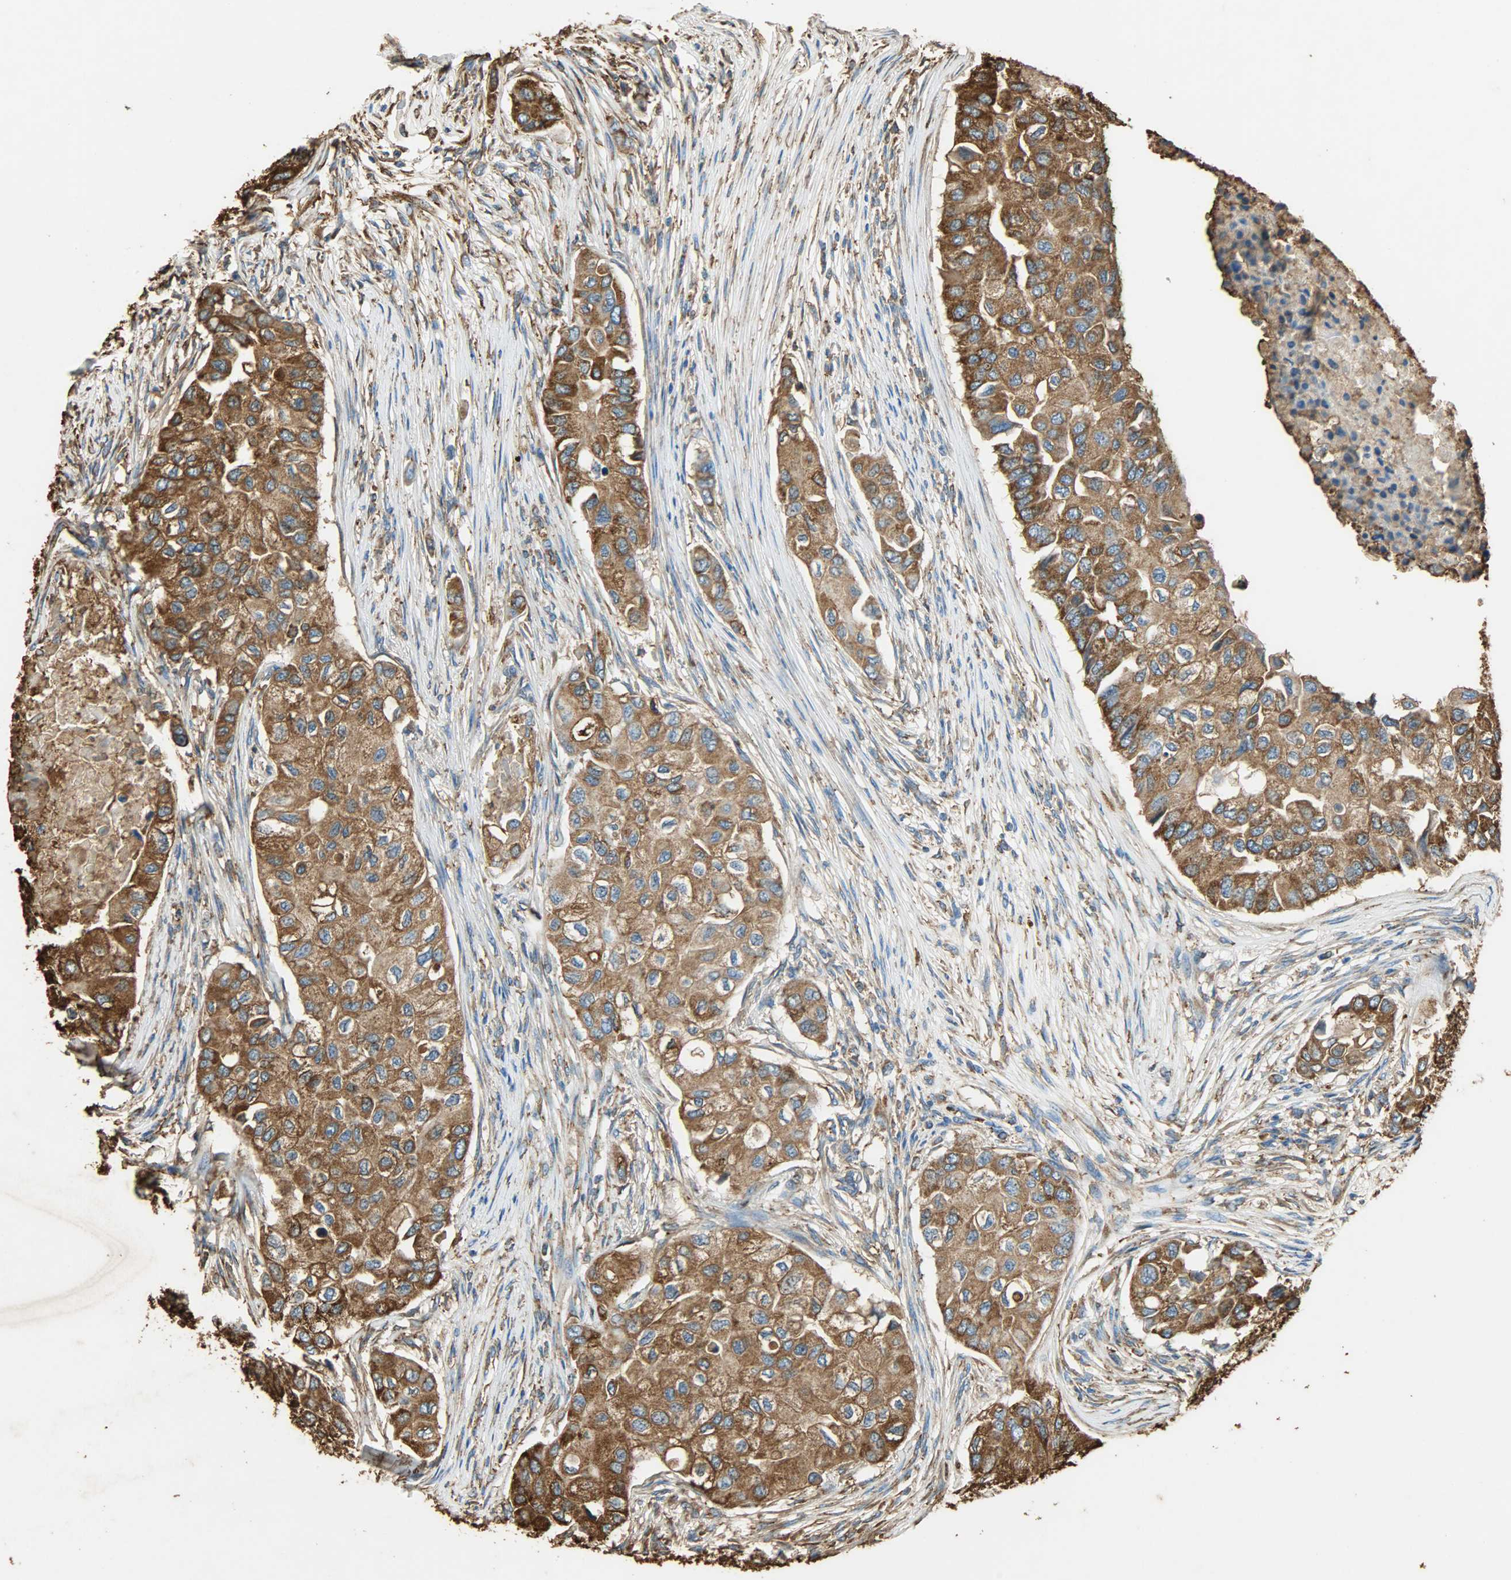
{"staining": {"intensity": "strong", "quantity": ">75%", "location": "cytoplasmic/membranous"}, "tissue": "breast cancer", "cell_type": "Tumor cells", "image_type": "cancer", "snomed": [{"axis": "morphology", "description": "Normal tissue, NOS"}, {"axis": "morphology", "description": "Duct carcinoma"}, {"axis": "topography", "description": "Breast"}], "caption": "Breast cancer tissue shows strong cytoplasmic/membranous positivity in approximately >75% of tumor cells Nuclei are stained in blue.", "gene": "HSP90B1", "patient": {"sex": "female", "age": 49}}